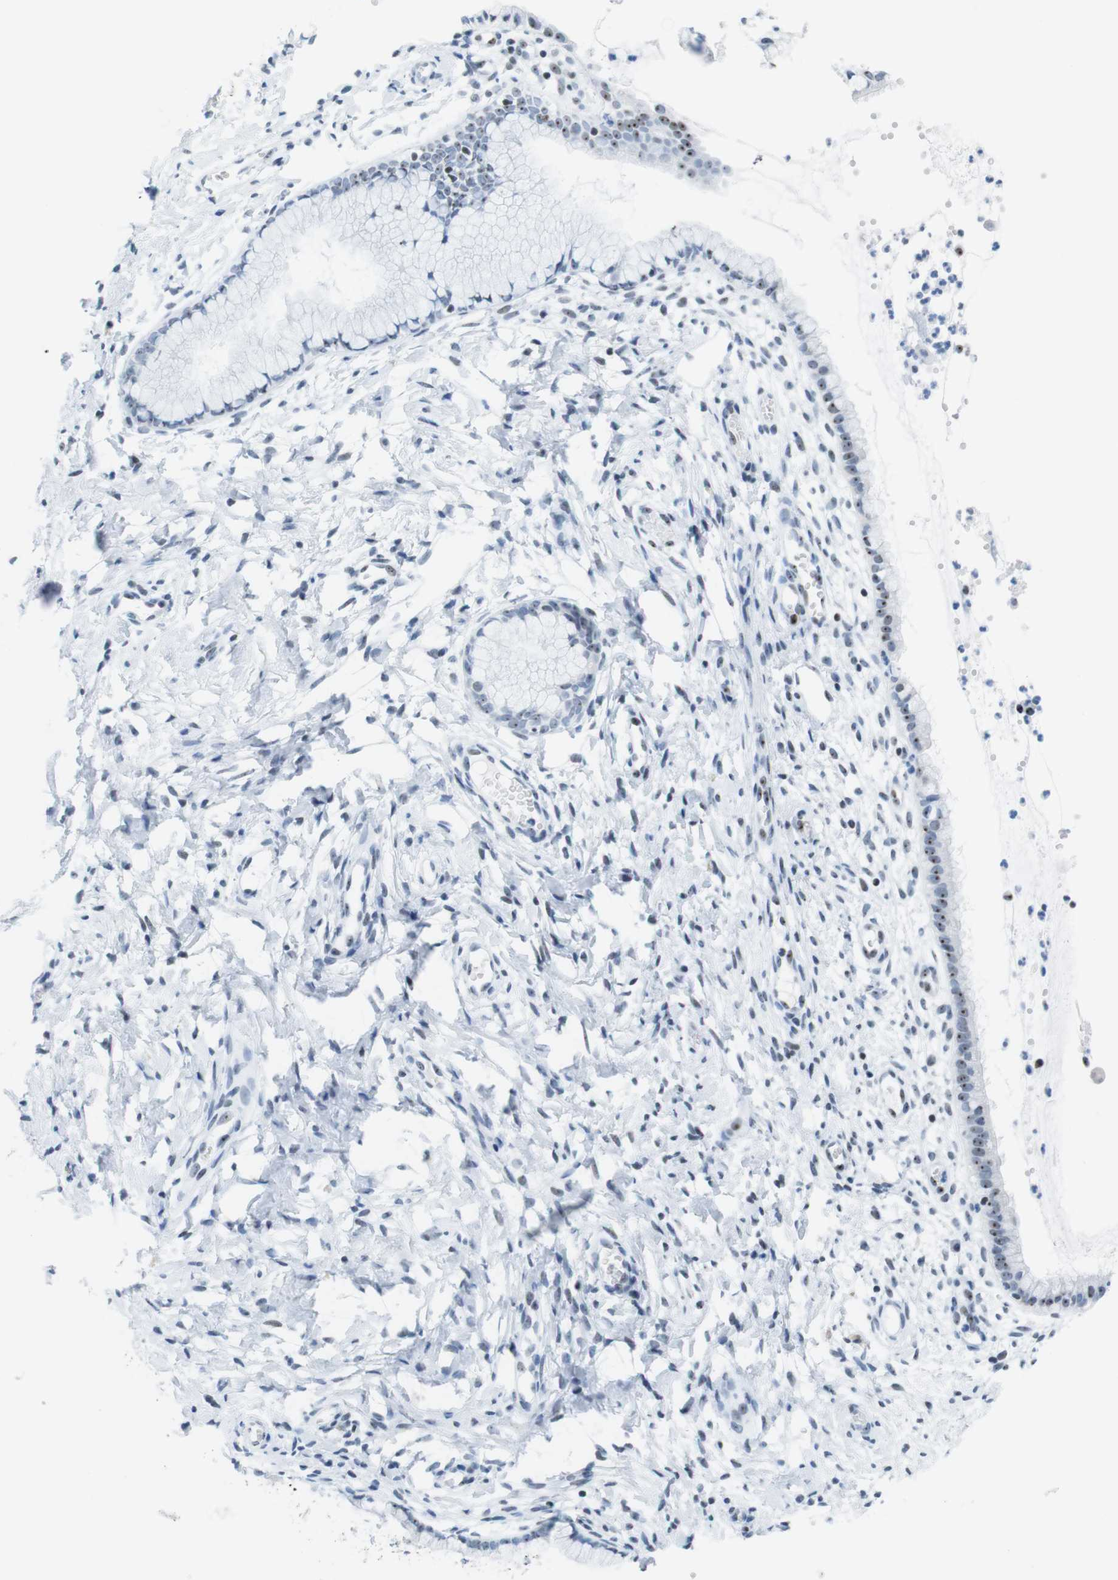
{"staining": {"intensity": "moderate", "quantity": ">75%", "location": "nuclear"}, "tissue": "cervix", "cell_type": "Glandular cells", "image_type": "normal", "snomed": [{"axis": "morphology", "description": "Normal tissue, NOS"}, {"axis": "topography", "description": "Cervix"}], "caption": "Immunohistochemistry image of unremarkable human cervix stained for a protein (brown), which displays medium levels of moderate nuclear positivity in approximately >75% of glandular cells.", "gene": "NIFK", "patient": {"sex": "female", "age": 65}}